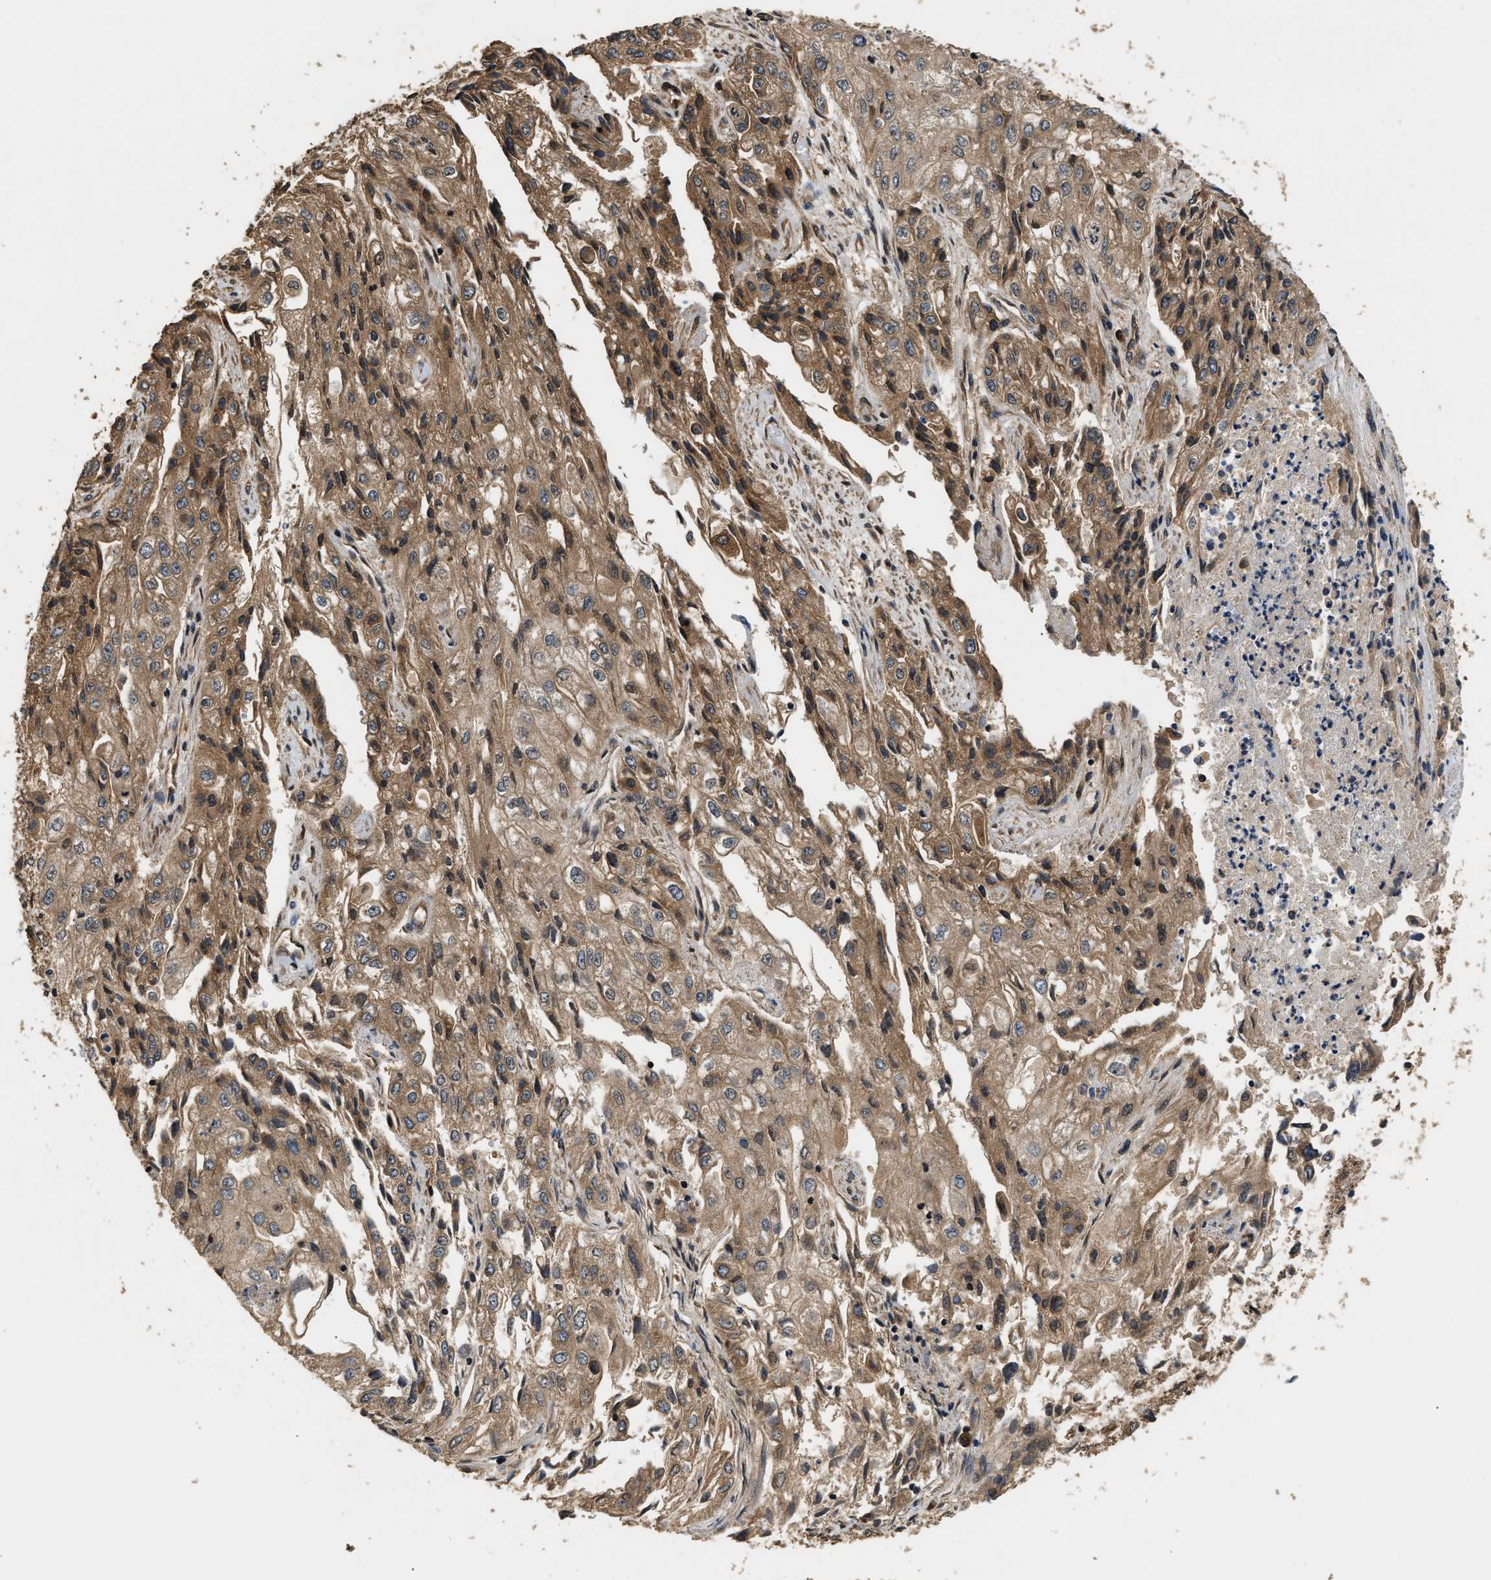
{"staining": {"intensity": "moderate", "quantity": ">75%", "location": "cytoplasmic/membranous"}, "tissue": "endometrial cancer", "cell_type": "Tumor cells", "image_type": "cancer", "snomed": [{"axis": "morphology", "description": "Adenocarcinoma, NOS"}, {"axis": "topography", "description": "Endometrium"}], "caption": "Endometrial cancer was stained to show a protein in brown. There is medium levels of moderate cytoplasmic/membranous expression in about >75% of tumor cells.", "gene": "DNAJC2", "patient": {"sex": "female", "age": 49}}